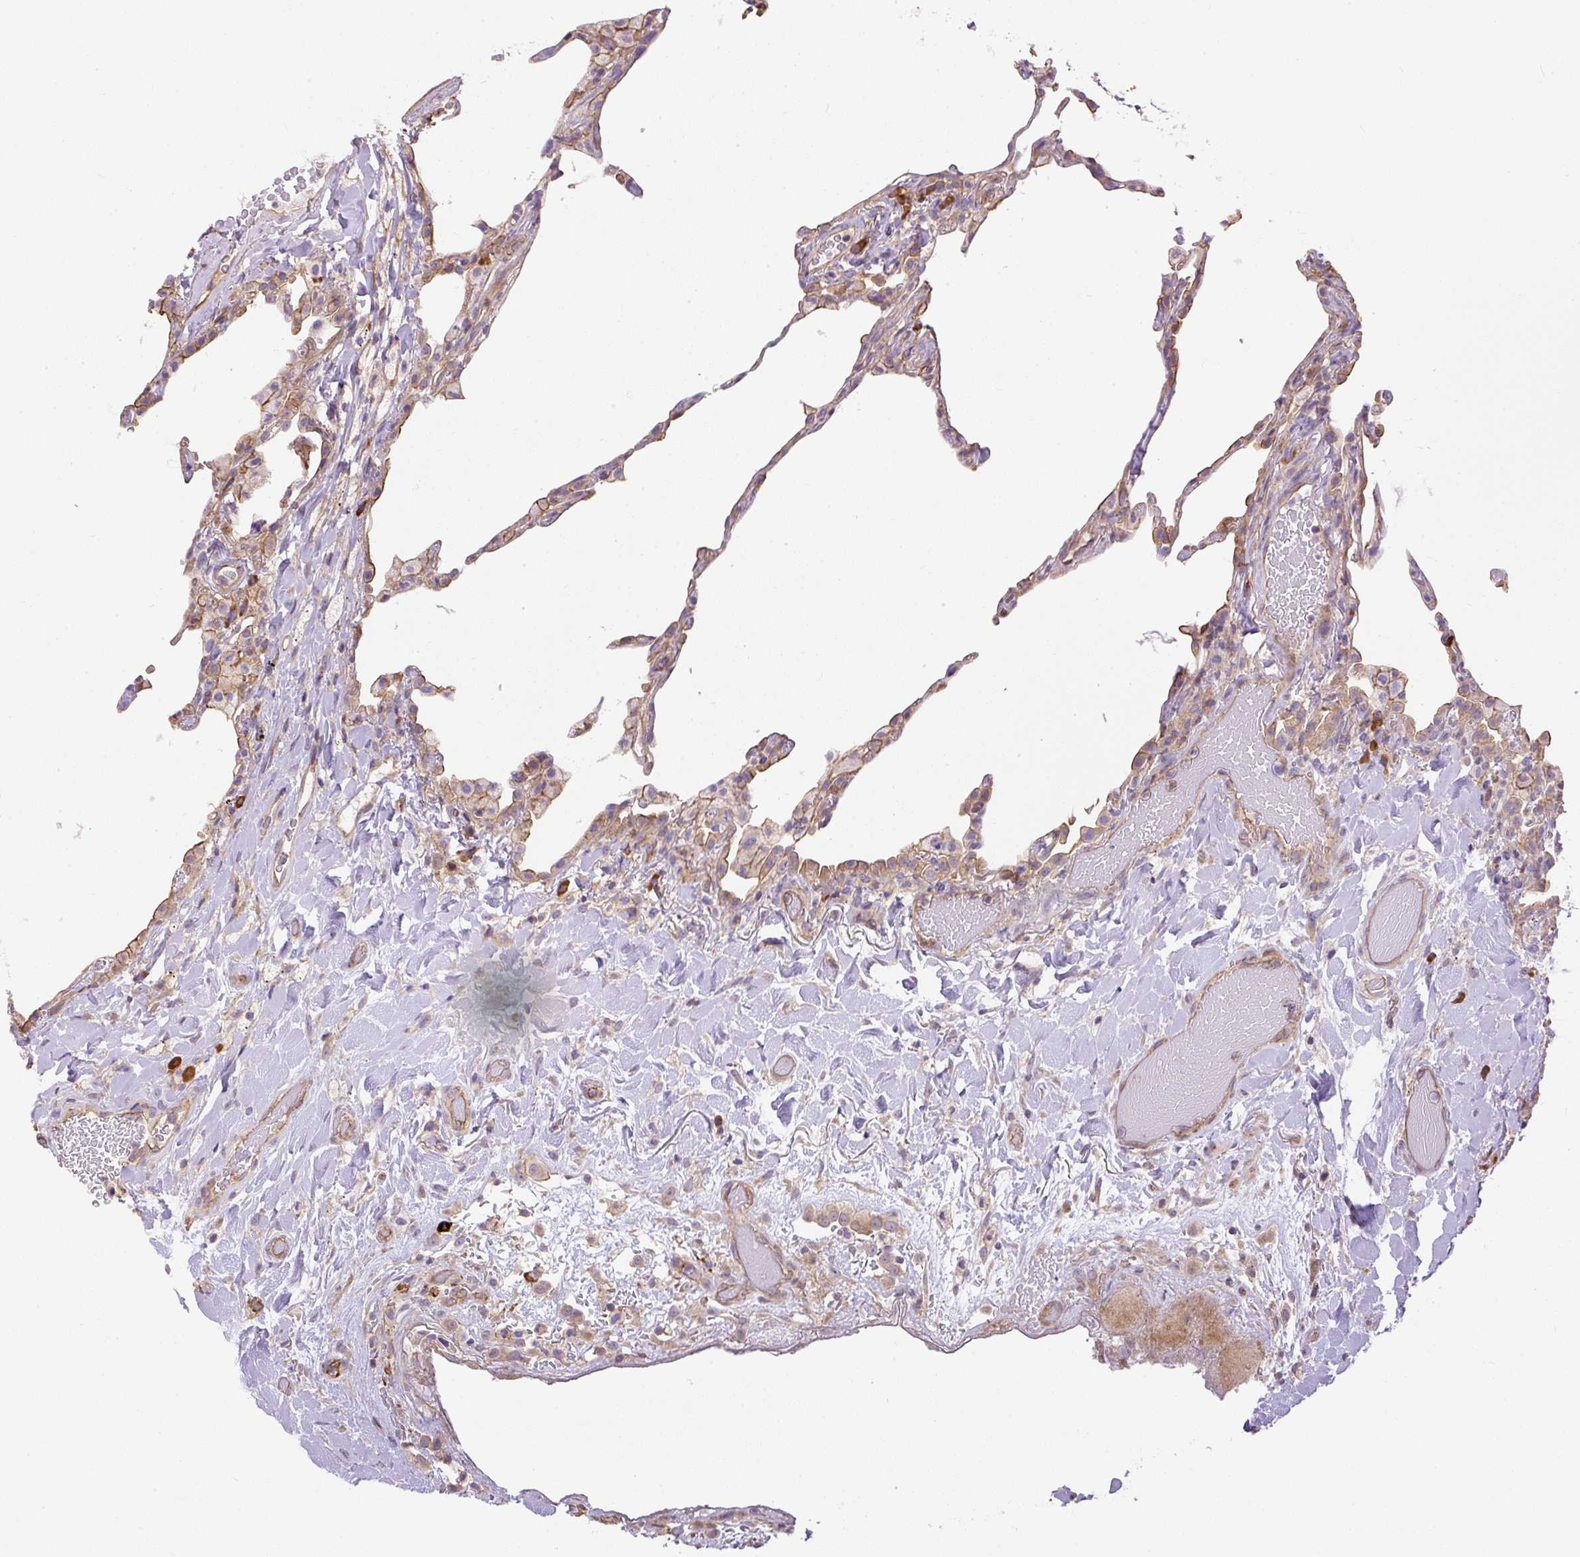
{"staining": {"intensity": "weak", "quantity": "<25%", "location": "cytoplasmic/membranous"}, "tissue": "lung", "cell_type": "Alveolar cells", "image_type": "normal", "snomed": [{"axis": "morphology", "description": "Normal tissue, NOS"}, {"axis": "topography", "description": "Lung"}], "caption": "Human lung stained for a protein using immunohistochemistry (IHC) exhibits no positivity in alveolar cells.", "gene": "PPME1", "patient": {"sex": "female", "age": 57}}